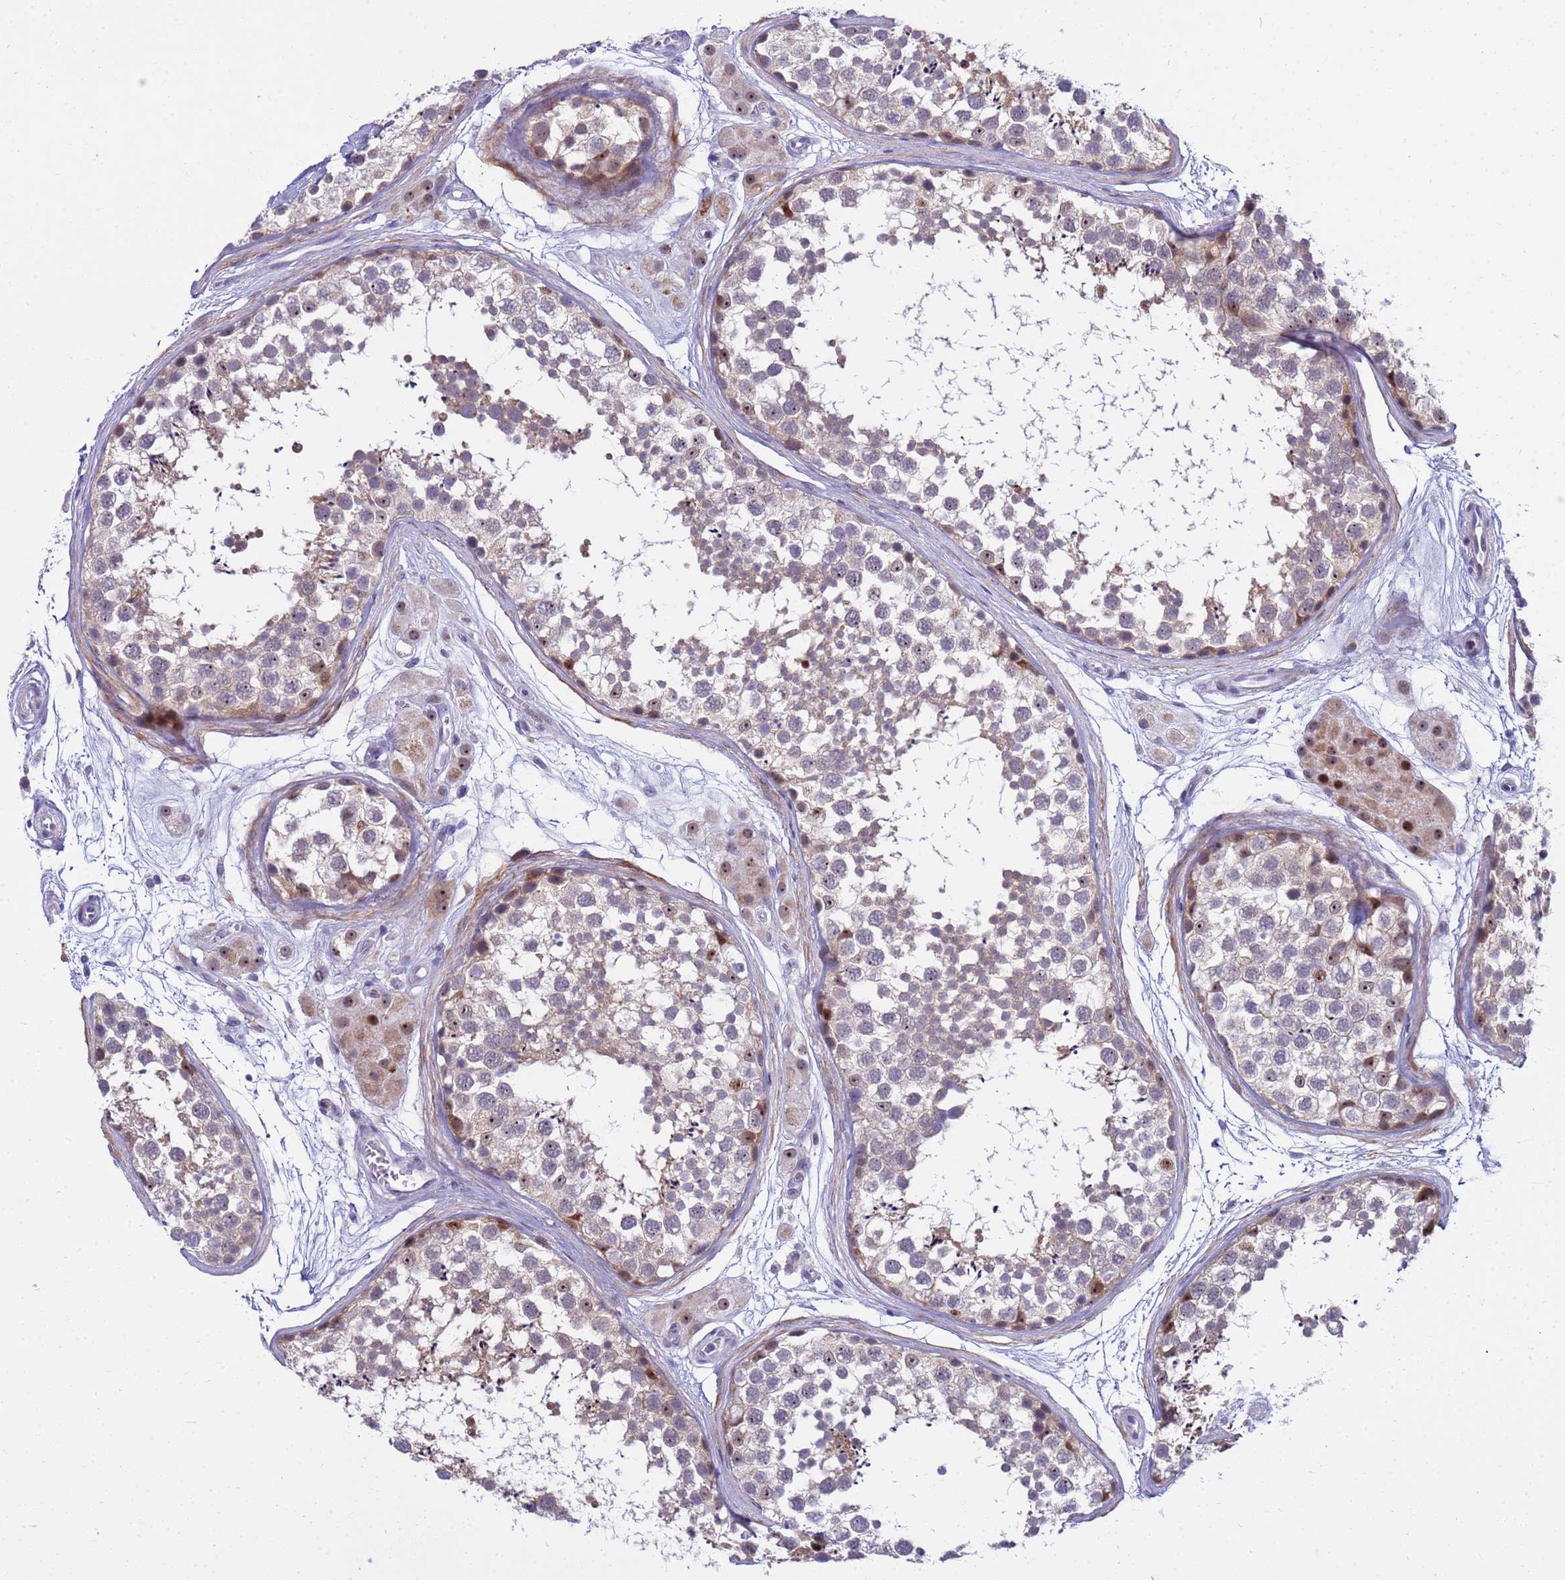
{"staining": {"intensity": "moderate", "quantity": "<25%", "location": "nuclear"}, "tissue": "testis", "cell_type": "Cells in seminiferous ducts", "image_type": "normal", "snomed": [{"axis": "morphology", "description": "Normal tissue, NOS"}, {"axis": "topography", "description": "Testis"}], "caption": "Human testis stained with a brown dye demonstrates moderate nuclear positive staining in about <25% of cells in seminiferous ducts.", "gene": "LRATD1", "patient": {"sex": "male", "age": 56}}